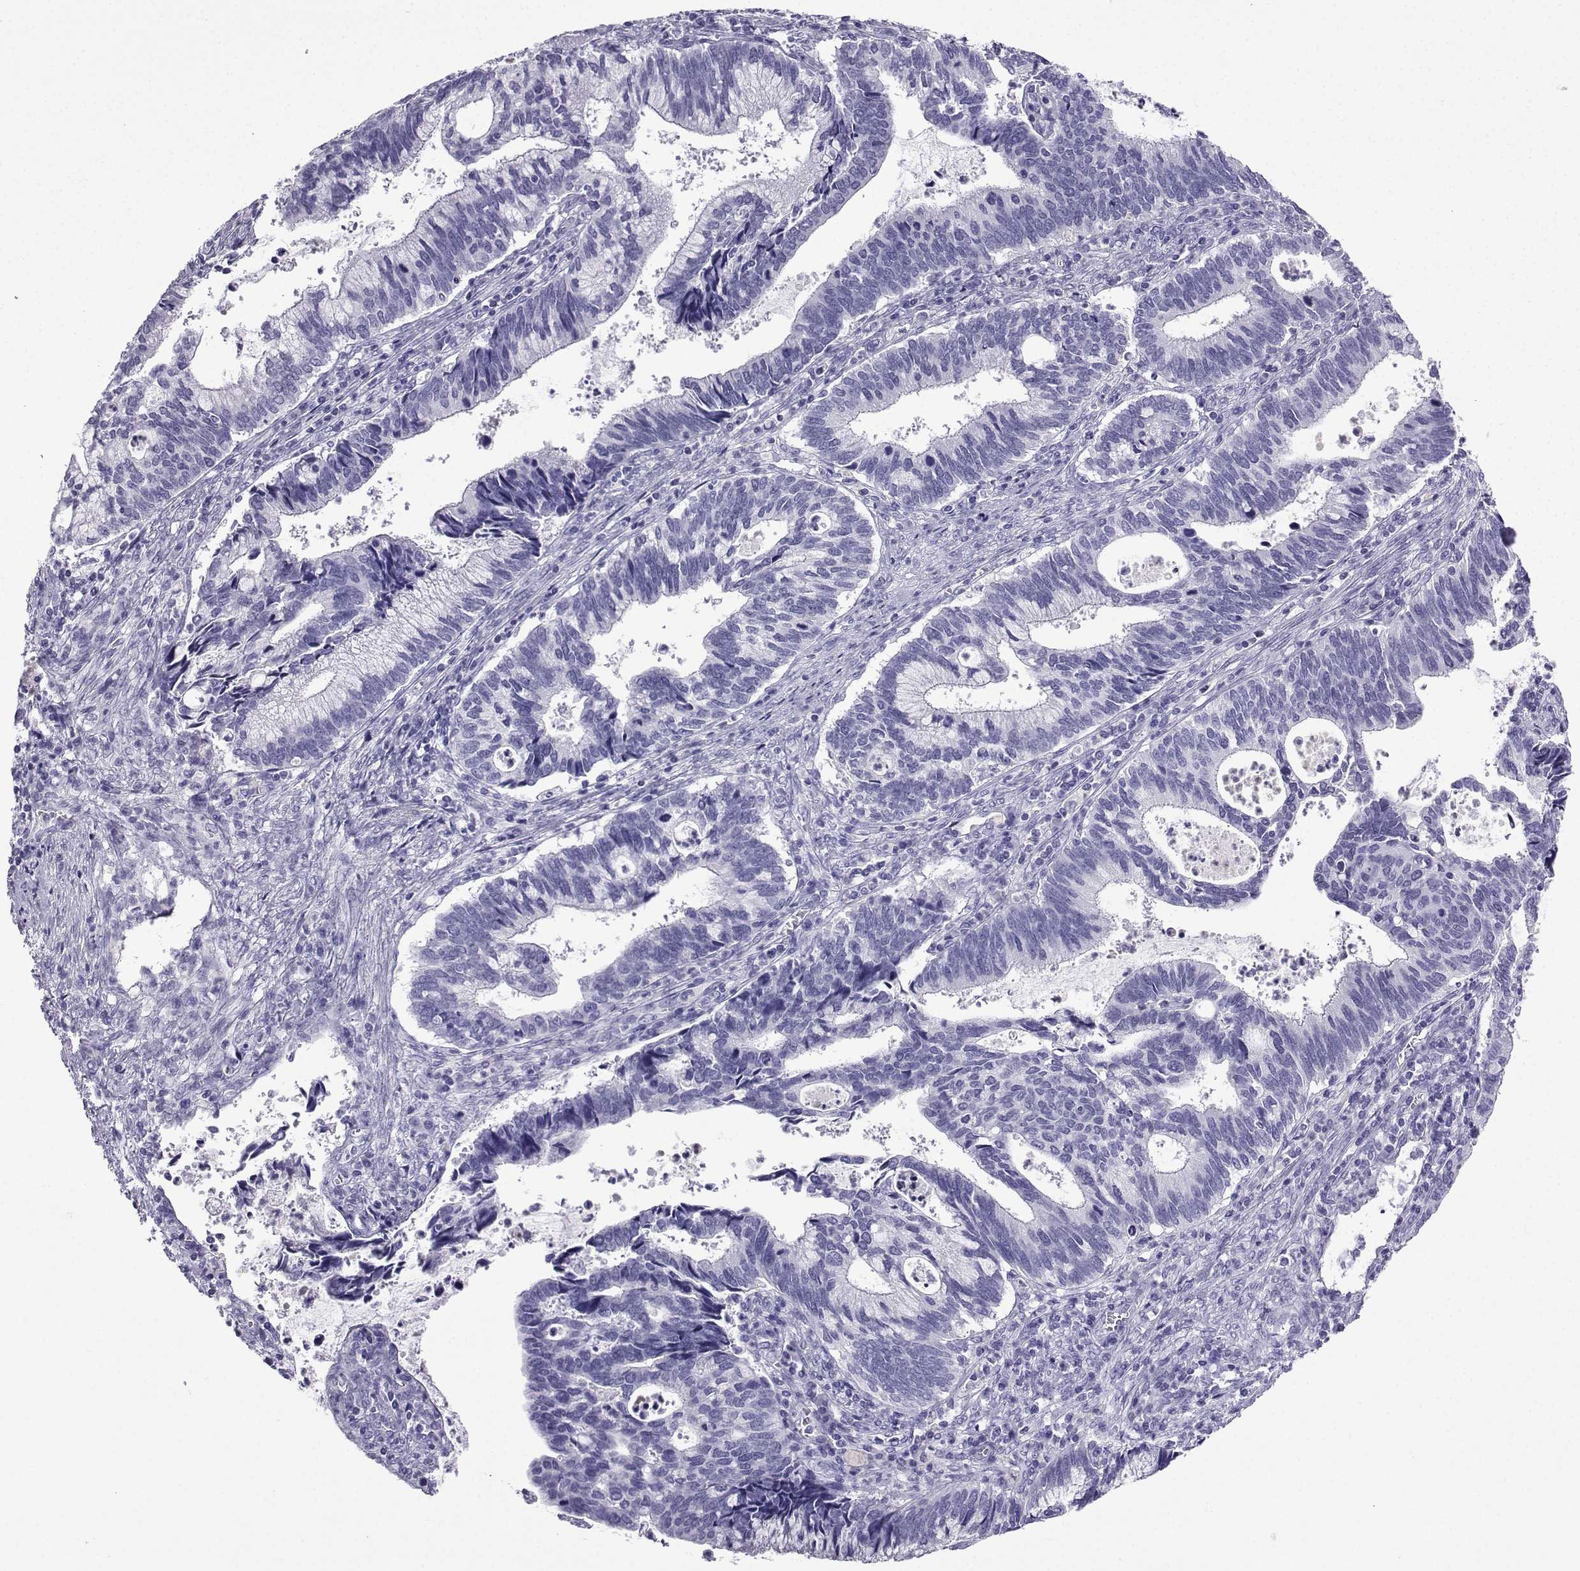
{"staining": {"intensity": "negative", "quantity": "none", "location": "none"}, "tissue": "cervical cancer", "cell_type": "Tumor cells", "image_type": "cancer", "snomed": [{"axis": "morphology", "description": "Adenocarcinoma, NOS"}, {"axis": "topography", "description": "Cervix"}], "caption": "This is a photomicrograph of immunohistochemistry (IHC) staining of adenocarcinoma (cervical), which shows no expression in tumor cells. (DAB immunohistochemistry, high magnification).", "gene": "KCNF1", "patient": {"sex": "female", "age": 42}}